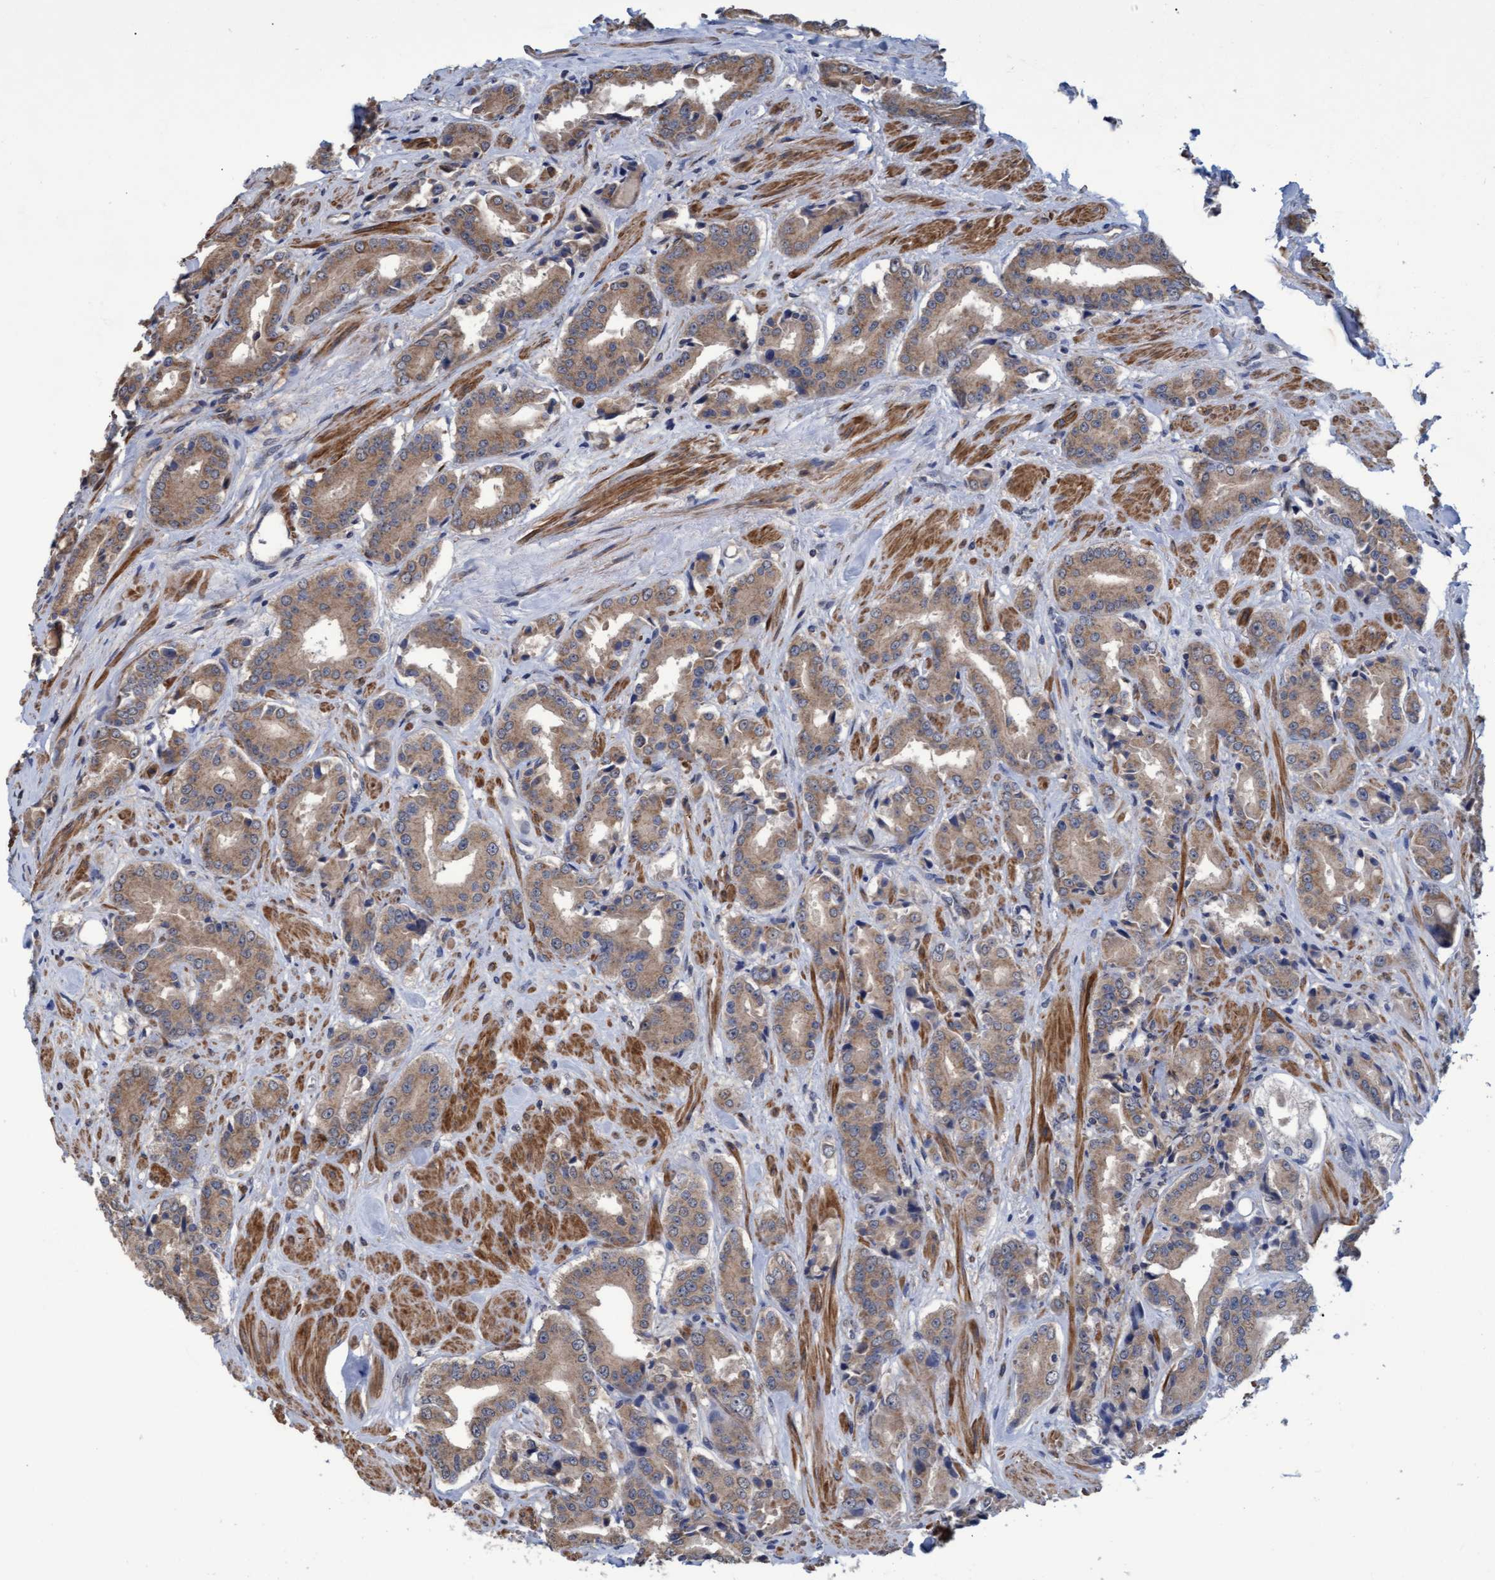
{"staining": {"intensity": "weak", "quantity": ">75%", "location": "cytoplasmic/membranous"}, "tissue": "prostate cancer", "cell_type": "Tumor cells", "image_type": "cancer", "snomed": [{"axis": "morphology", "description": "Adenocarcinoma, High grade"}, {"axis": "topography", "description": "Prostate"}], "caption": "A photomicrograph of human prostate cancer (high-grade adenocarcinoma) stained for a protein demonstrates weak cytoplasmic/membranous brown staining in tumor cells. Immunohistochemistry stains the protein of interest in brown and the nuclei are stained blue.", "gene": "NAA15", "patient": {"sex": "male", "age": 71}}